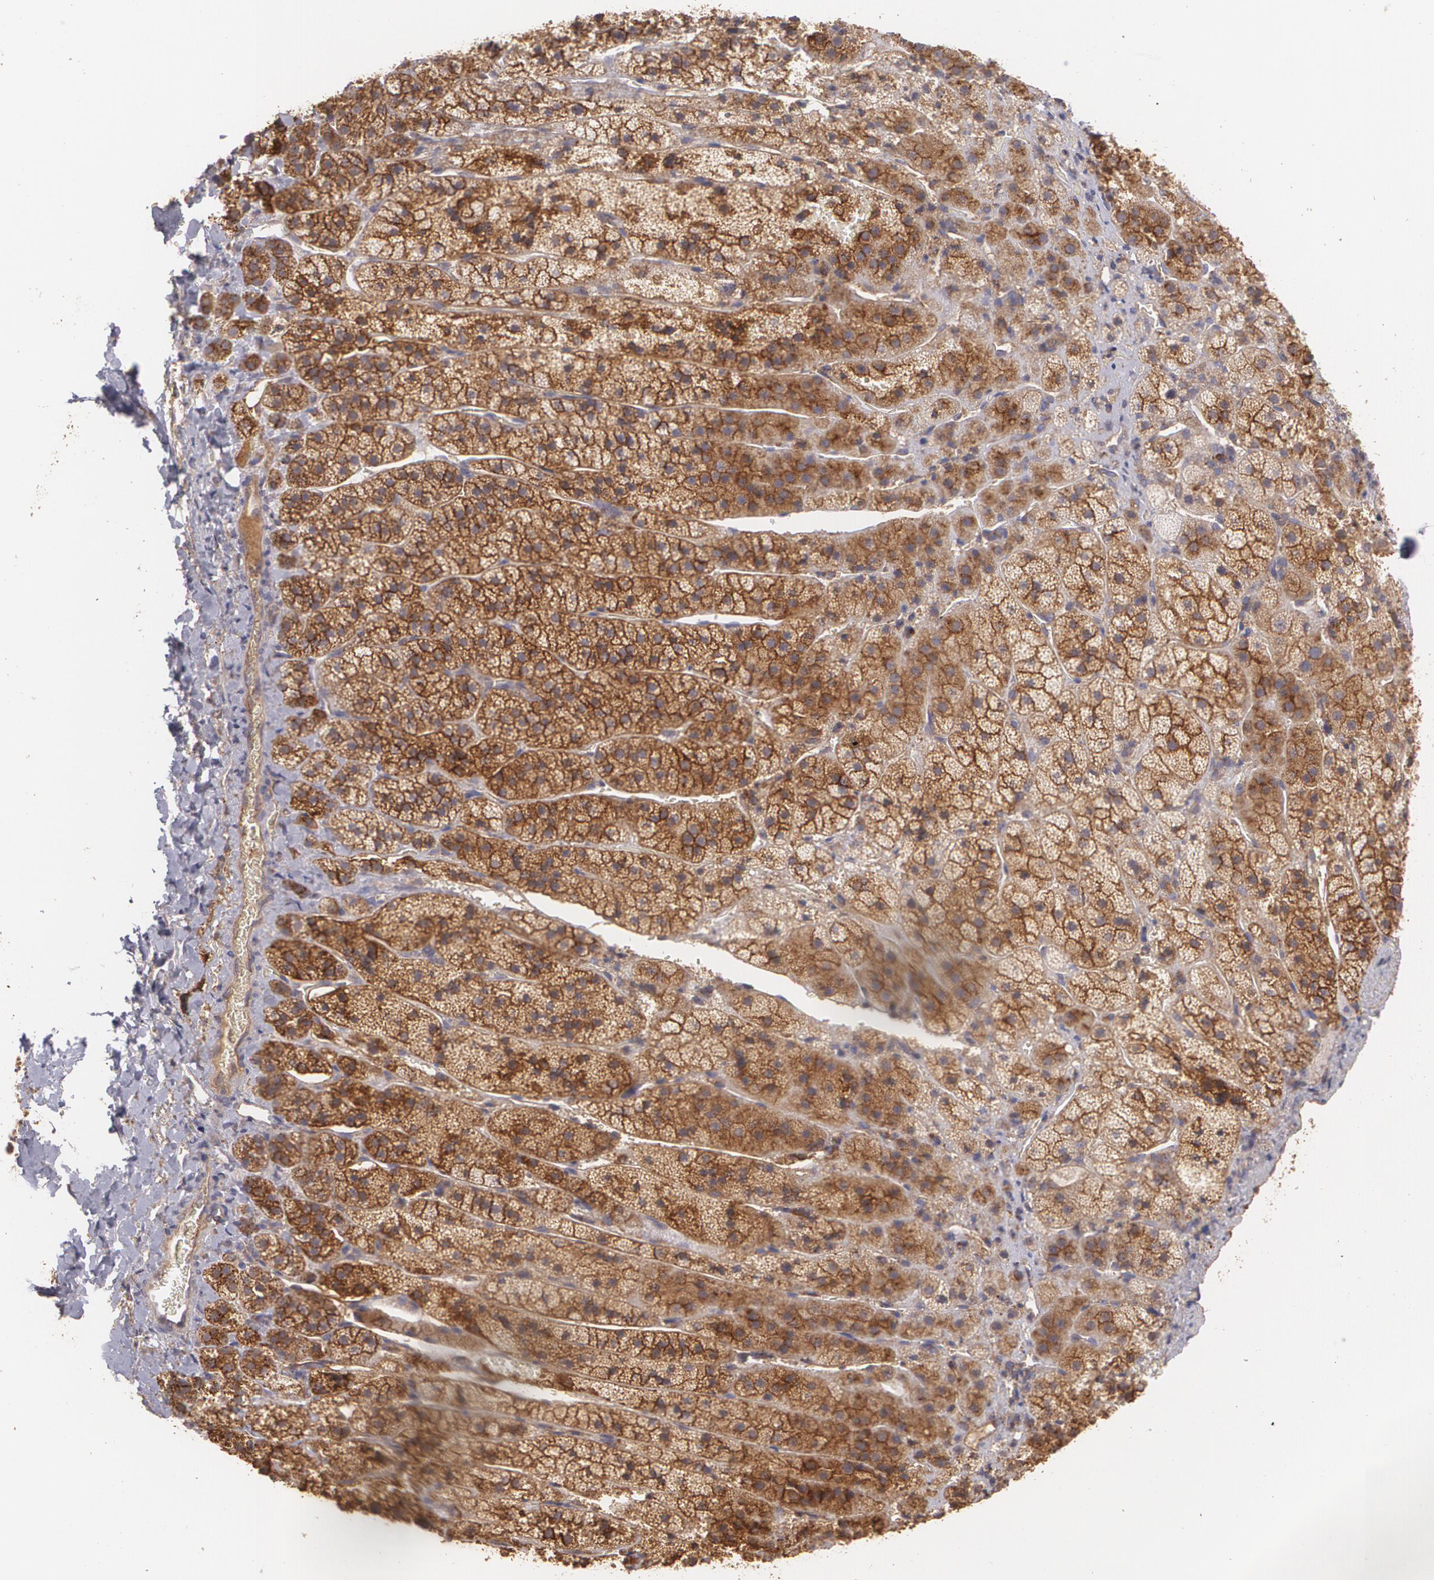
{"staining": {"intensity": "strong", "quantity": ">75%", "location": "cytoplasmic/membranous"}, "tissue": "adrenal gland", "cell_type": "Glandular cells", "image_type": "normal", "snomed": [{"axis": "morphology", "description": "Normal tissue, NOS"}, {"axis": "topography", "description": "Adrenal gland"}], "caption": "The image exhibits staining of unremarkable adrenal gland, revealing strong cytoplasmic/membranous protein positivity (brown color) within glandular cells. The protein is stained brown, and the nuclei are stained in blue (DAB (3,3'-diaminobenzidine) IHC with brightfield microscopy, high magnification).", "gene": "ECE1", "patient": {"sex": "female", "age": 44}}